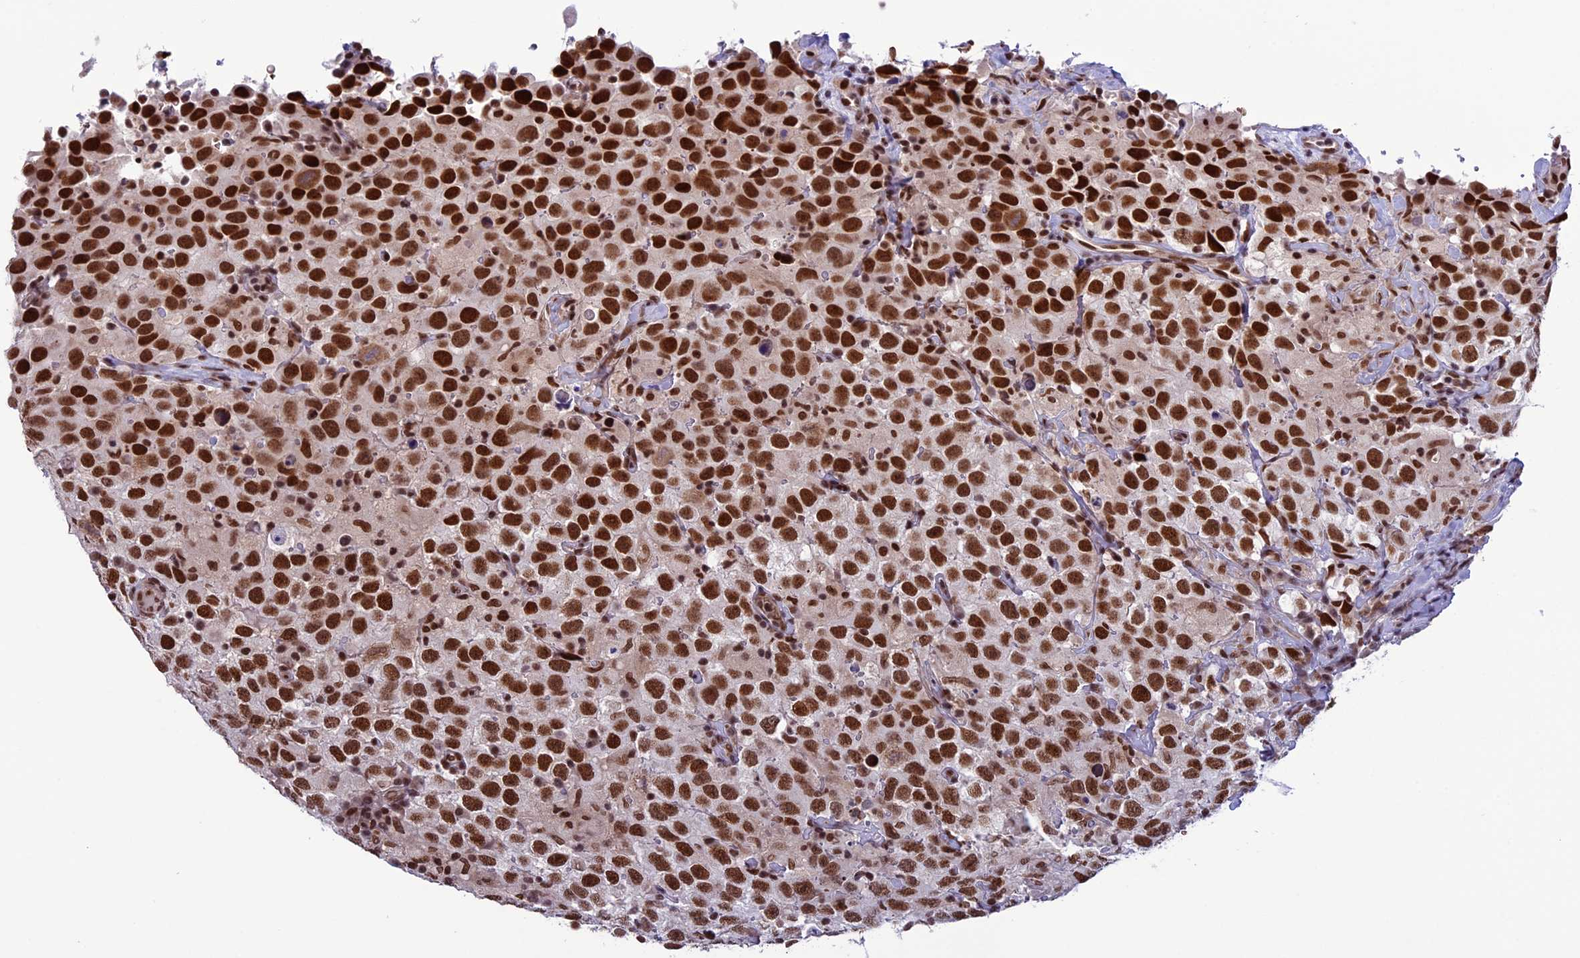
{"staining": {"intensity": "strong", "quantity": ">75%", "location": "nuclear"}, "tissue": "testis cancer", "cell_type": "Tumor cells", "image_type": "cancer", "snomed": [{"axis": "morphology", "description": "Seminoma, NOS"}, {"axis": "topography", "description": "Testis"}], "caption": "This is a histology image of immunohistochemistry staining of seminoma (testis), which shows strong positivity in the nuclear of tumor cells.", "gene": "MPHOSPH8", "patient": {"sex": "male", "age": 41}}